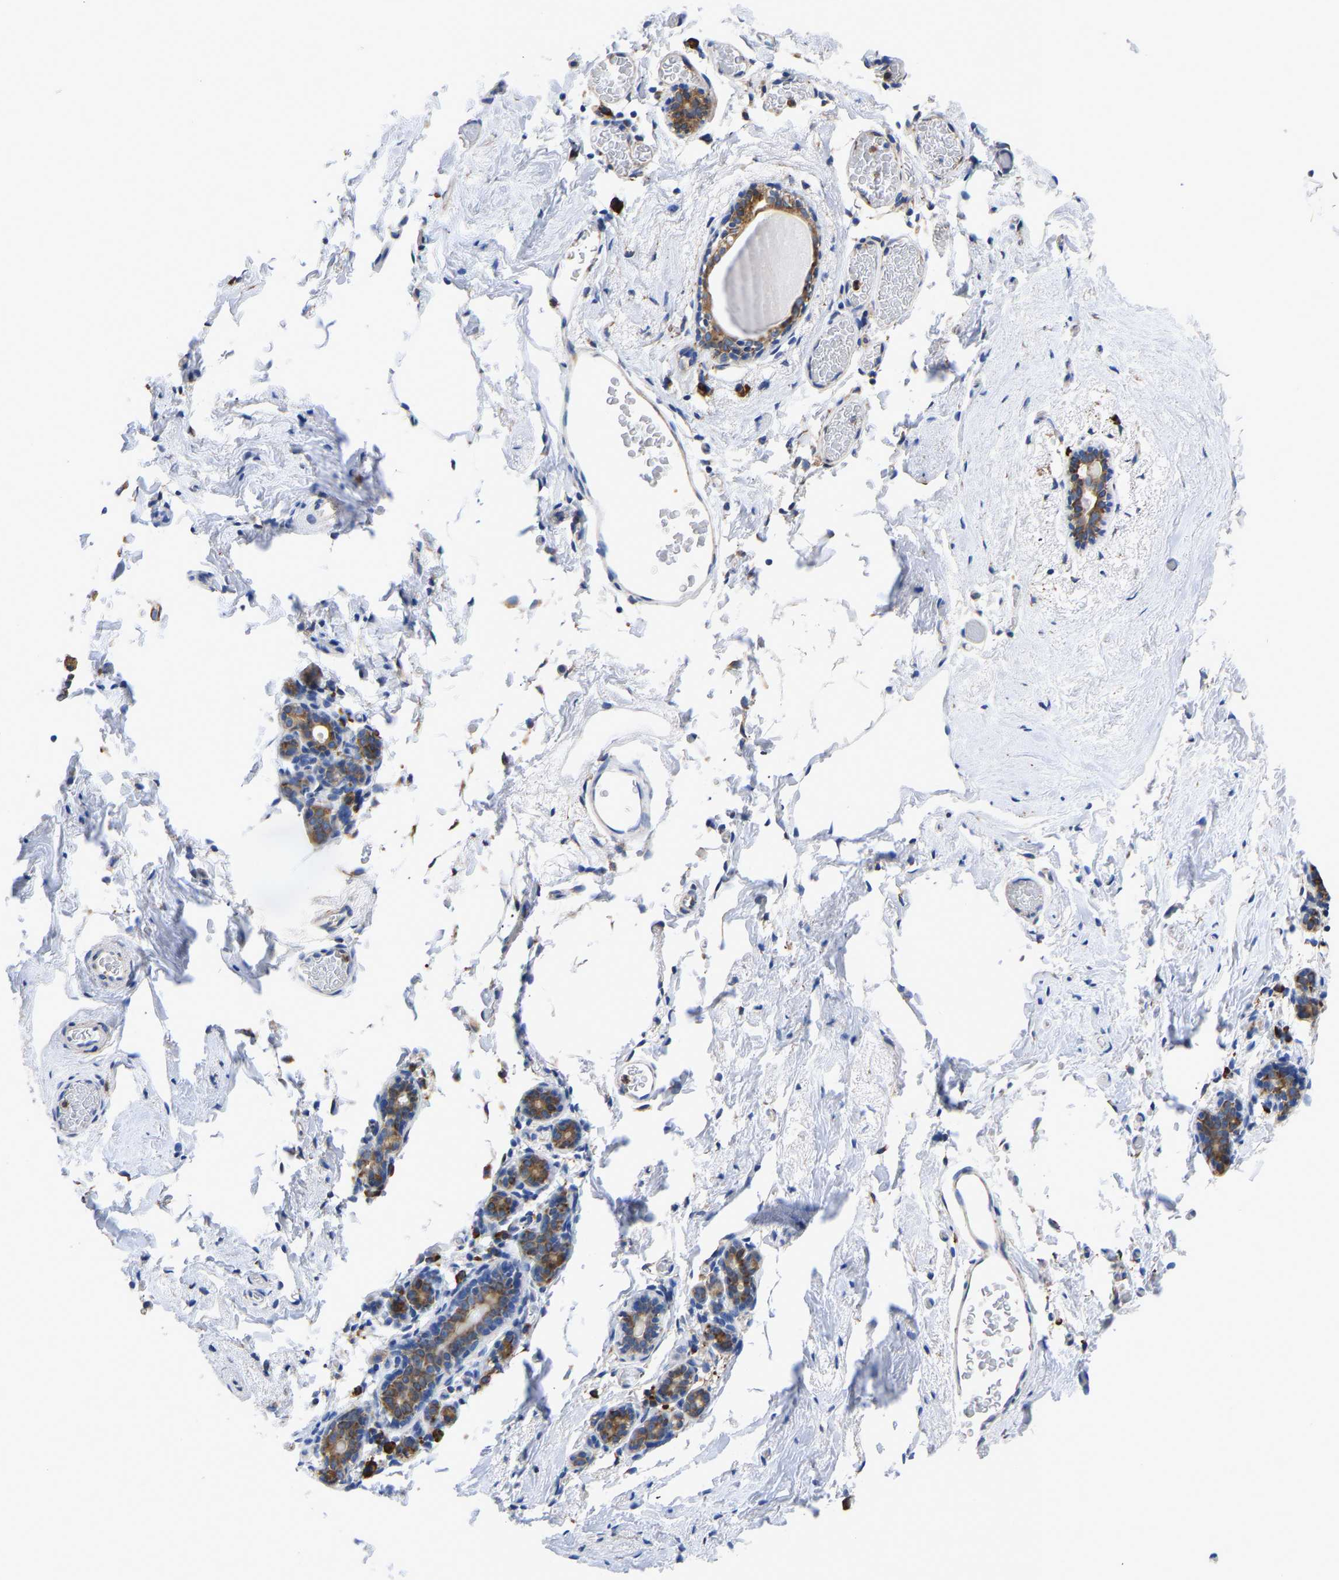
{"staining": {"intensity": "negative", "quantity": "none", "location": "none"}, "tissue": "breast", "cell_type": "Adipocytes", "image_type": "normal", "snomed": [{"axis": "morphology", "description": "Normal tissue, NOS"}, {"axis": "topography", "description": "Breast"}], "caption": "Immunohistochemical staining of normal human breast reveals no significant expression in adipocytes. (DAB immunohistochemistry visualized using brightfield microscopy, high magnification).", "gene": "P4HB", "patient": {"sex": "female", "age": 62}}